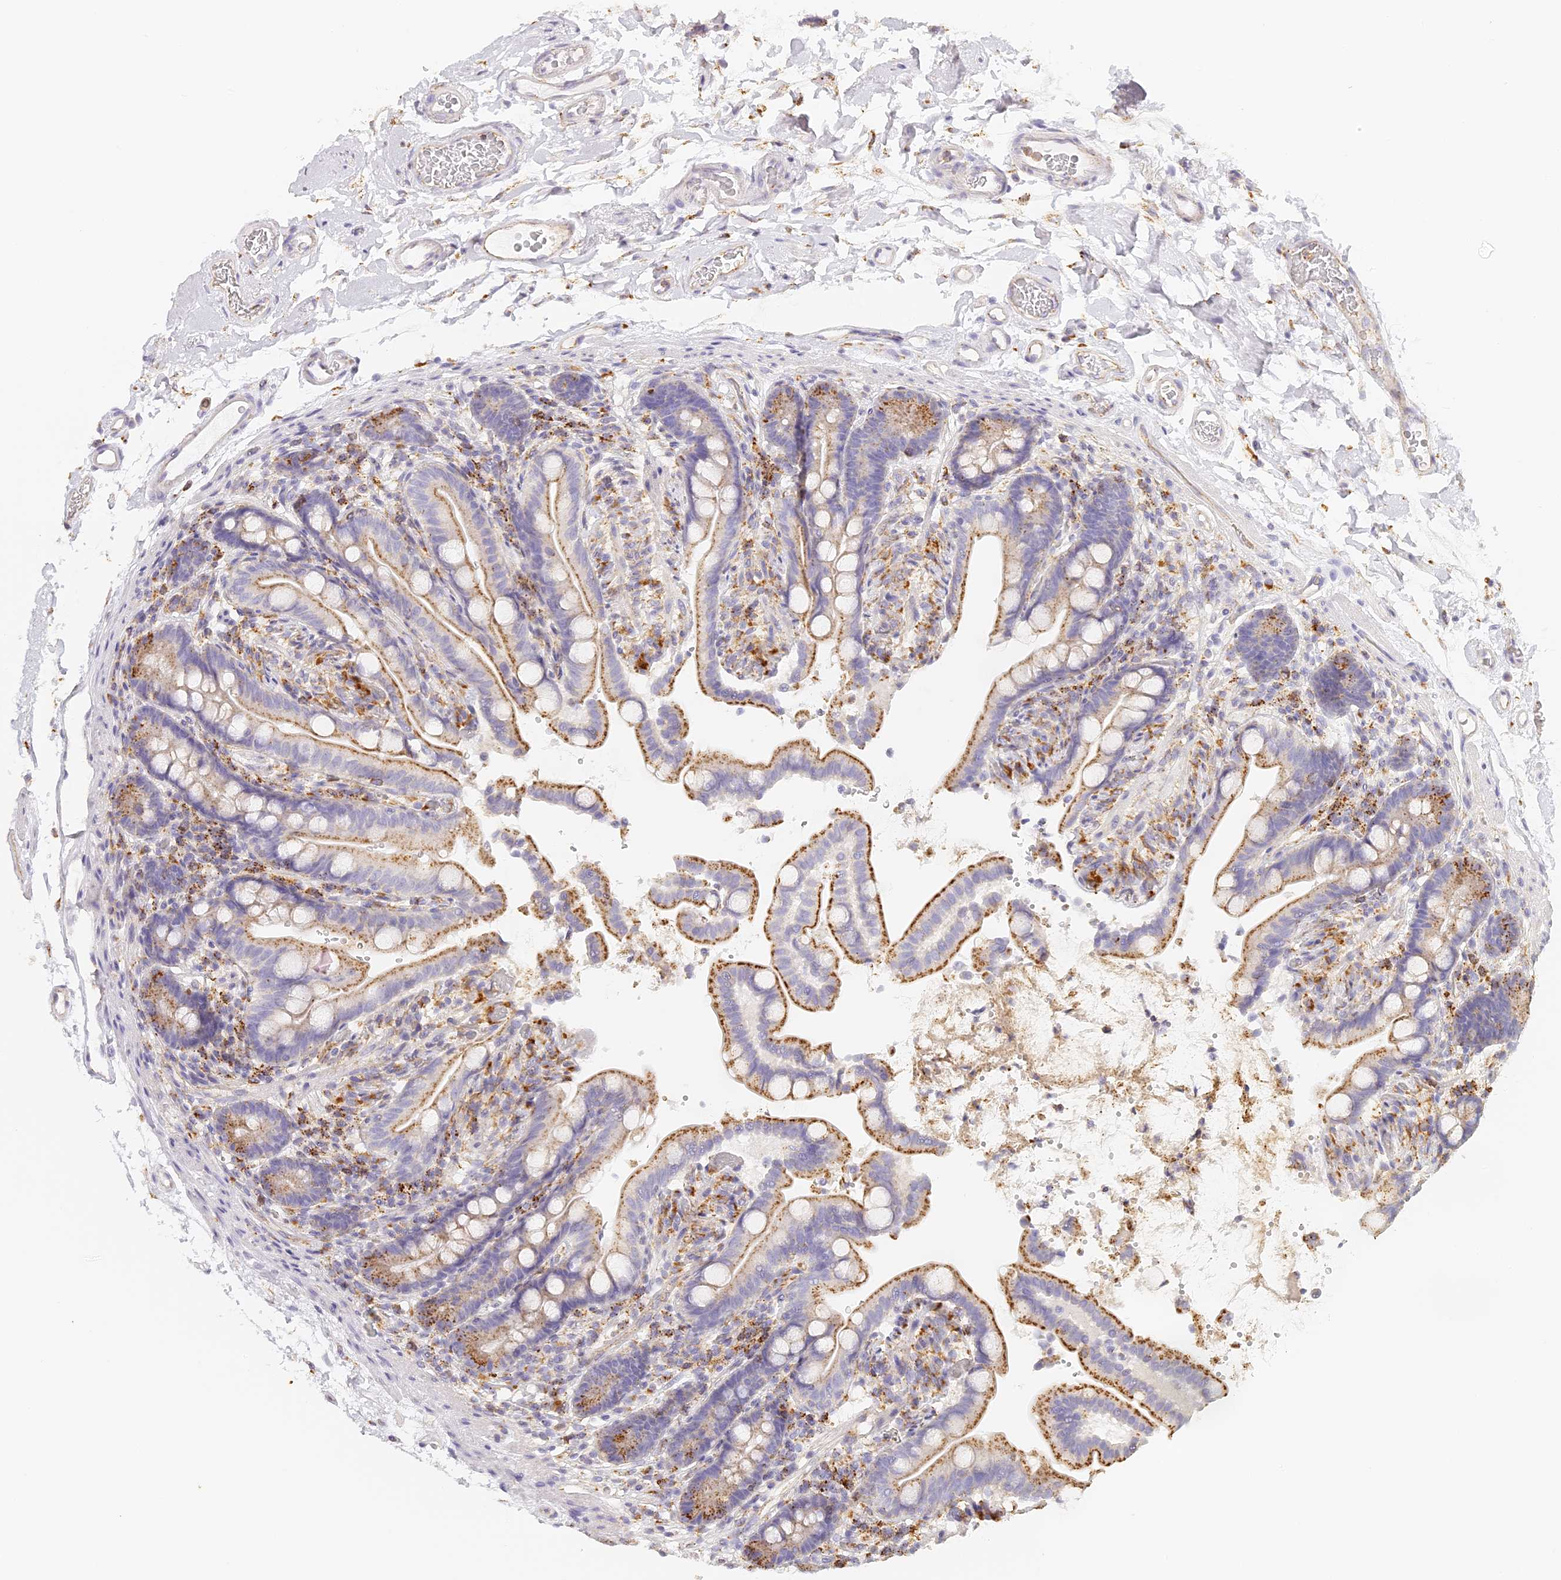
{"staining": {"intensity": "weak", "quantity": "25%-75%", "location": "cytoplasmic/membranous"}, "tissue": "colon", "cell_type": "Endothelial cells", "image_type": "normal", "snomed": [{"axis": "morphology", "description": "Normal tissue, NOS"}, {"axis": "topography", "description": "Smooth muscle"}, {"axis": "topography", "description": "Colon"}], "caption": "This image shows IHC staining of benign human colon, with low weak cytoplasmic/membranous expression in approximately 25%-75% of endothelial cells.", "gene": "LAMP2", "patient": {"sex": "male", "age": 73}}